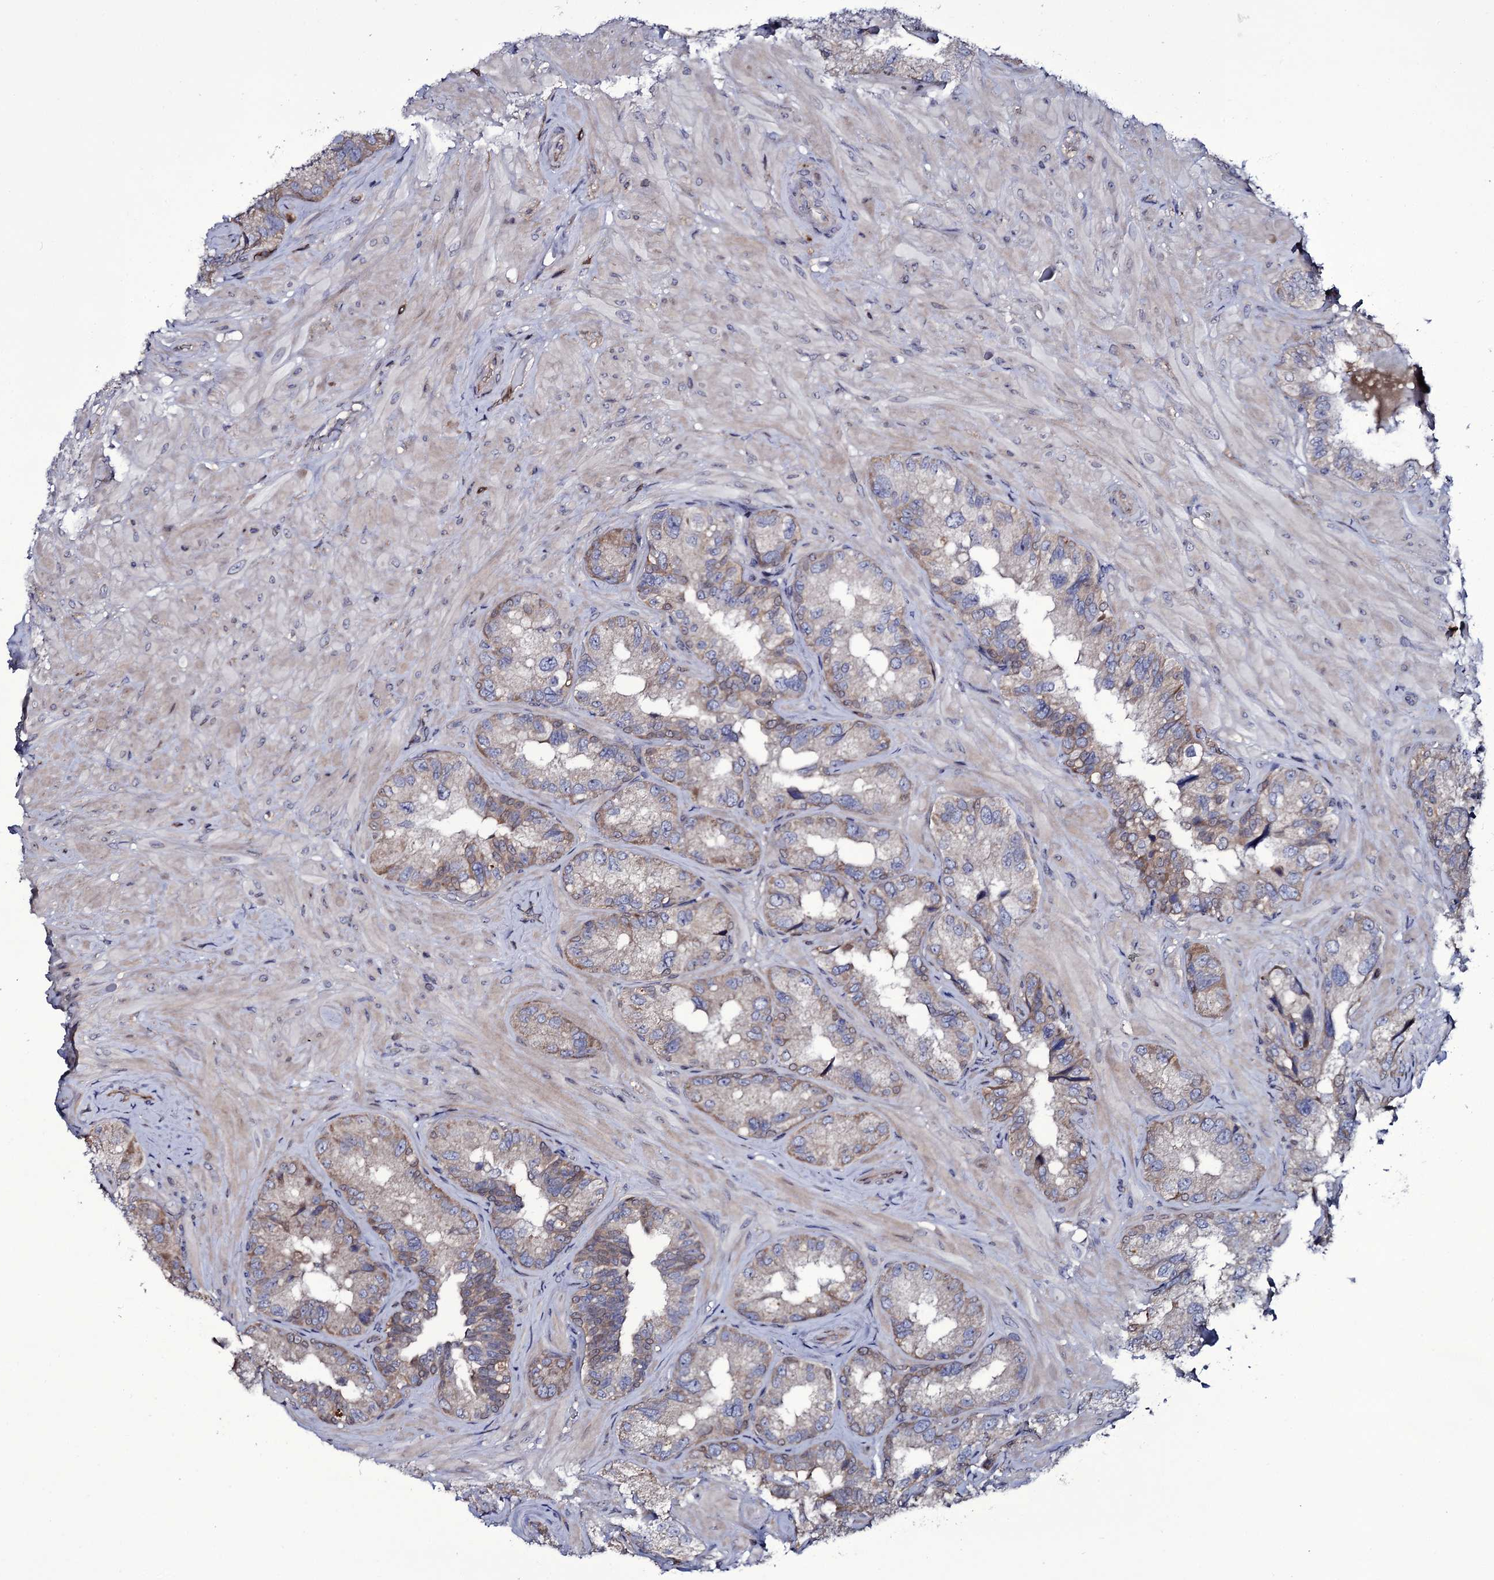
{"staining": {"intensity": "moderate", "quantity": "25%-75%", "location": "cytoplasmic/membranous"}, "tissue": "seminal vesicle", "cell_type": "Glandular cells", "image_type": "normal", "snomed": [{"axis": "morphology", "description": "Normal tissue, NOS"}, {"axis": "topography", "description": "Seminal veicle"}, {"axis": "topography", "description": "Peripheral nerve tissue"}], "caption": "Seminal vesicle stained with DAB (3,3'-diaminobenzidine) immunohistochemistry (IHC) shows medium levels of moderate cytoplasmic/membranous staining in approximately 25%-75% of glandular cells. (IHC, brightfield microscopy, high magnification).", "gene": "TTC23", "patient": {"sex": "male", "age": 67}}